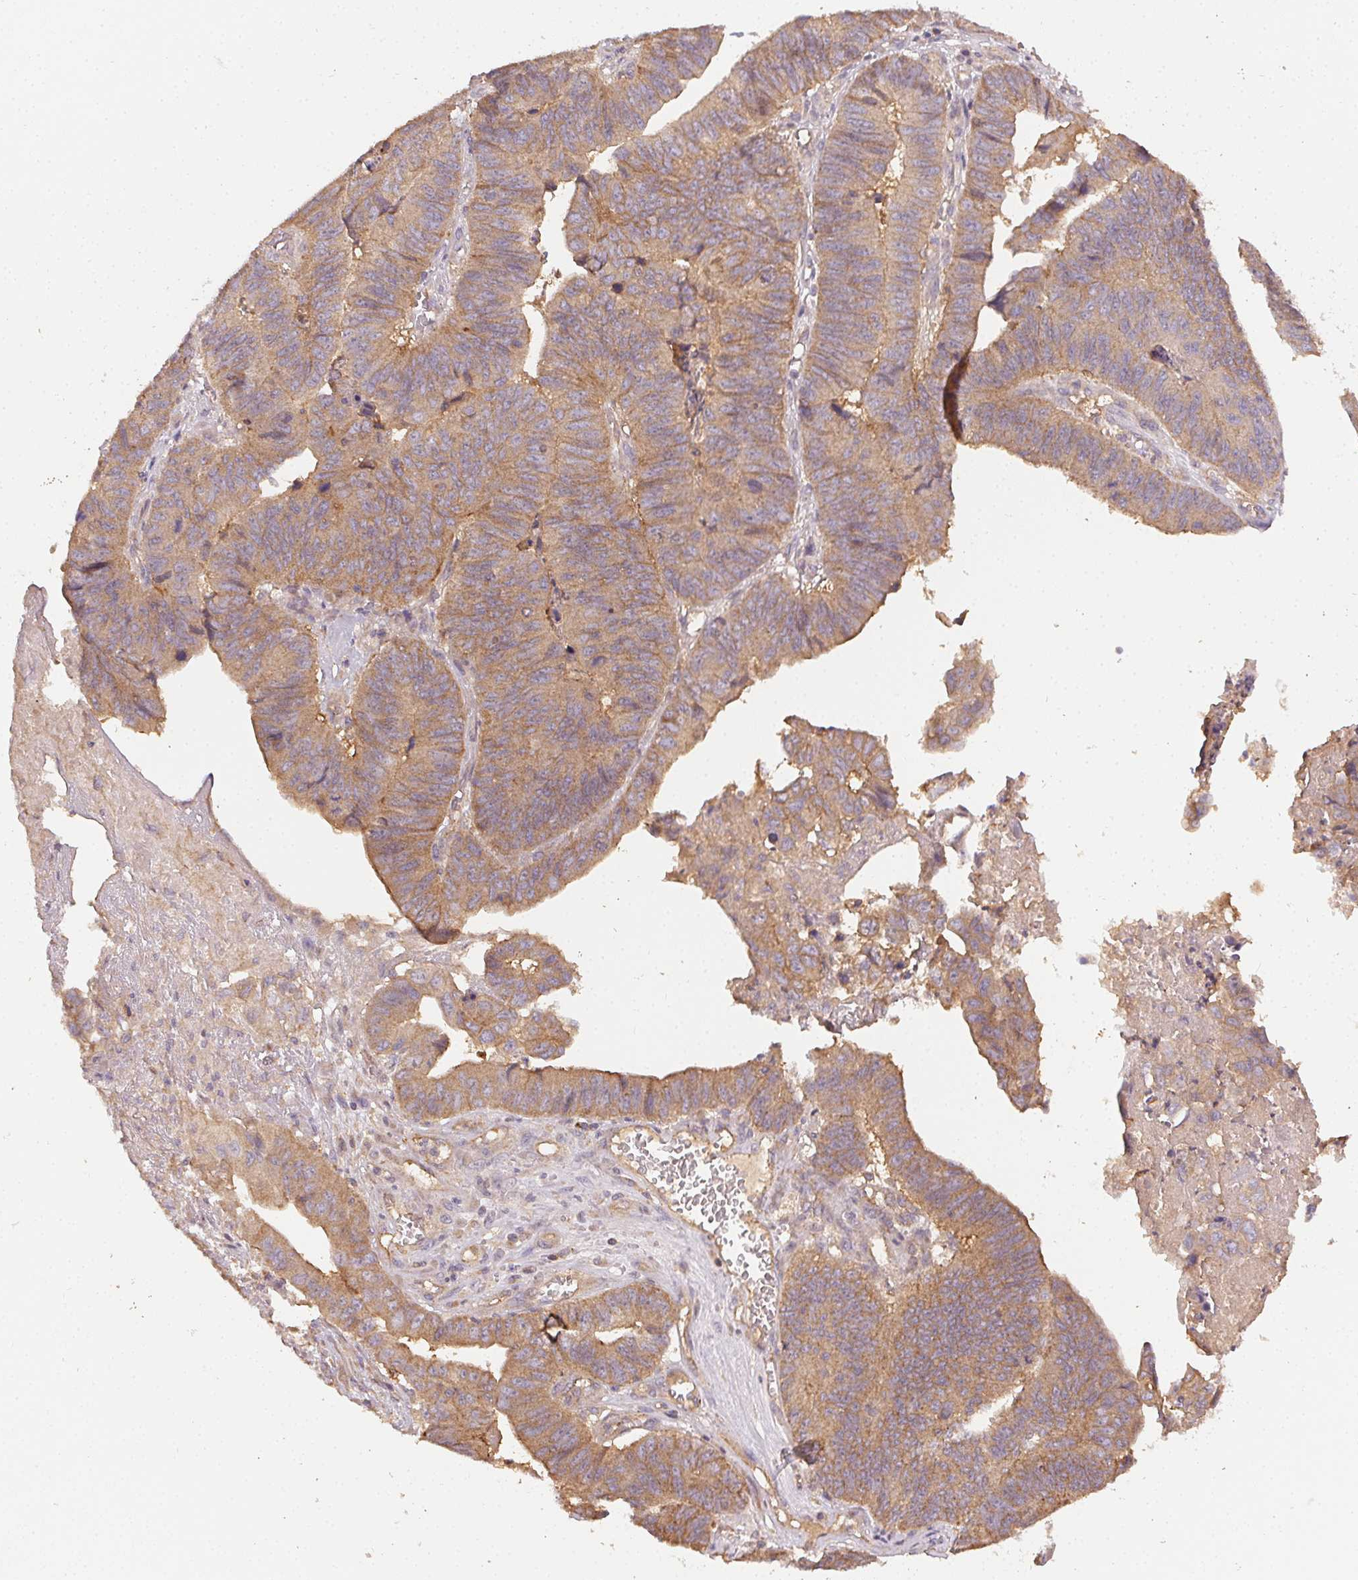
{"staining": {"intensity": "weak", "quantity": ">75%", "location": "cytoplasmic/membranous"}, "tissue": "stomach cancer", "cell_type": "Tumor cells", "image_type": "cancer", "snomed": [{"axis": "morphology", "description": "Adenocarcinoma, NOS"}, {"axis": "topography", "description": "Stomach, lower"}], "caption": "The micrograph shows immunohistochemical staining of stomach adenocarcinoma. There is weak cytoplasmic/membranous positivity is identified in approximately >75% of tumor cells.", "gene": "RALA", "patient": {"sex": "male", "age": 77}}